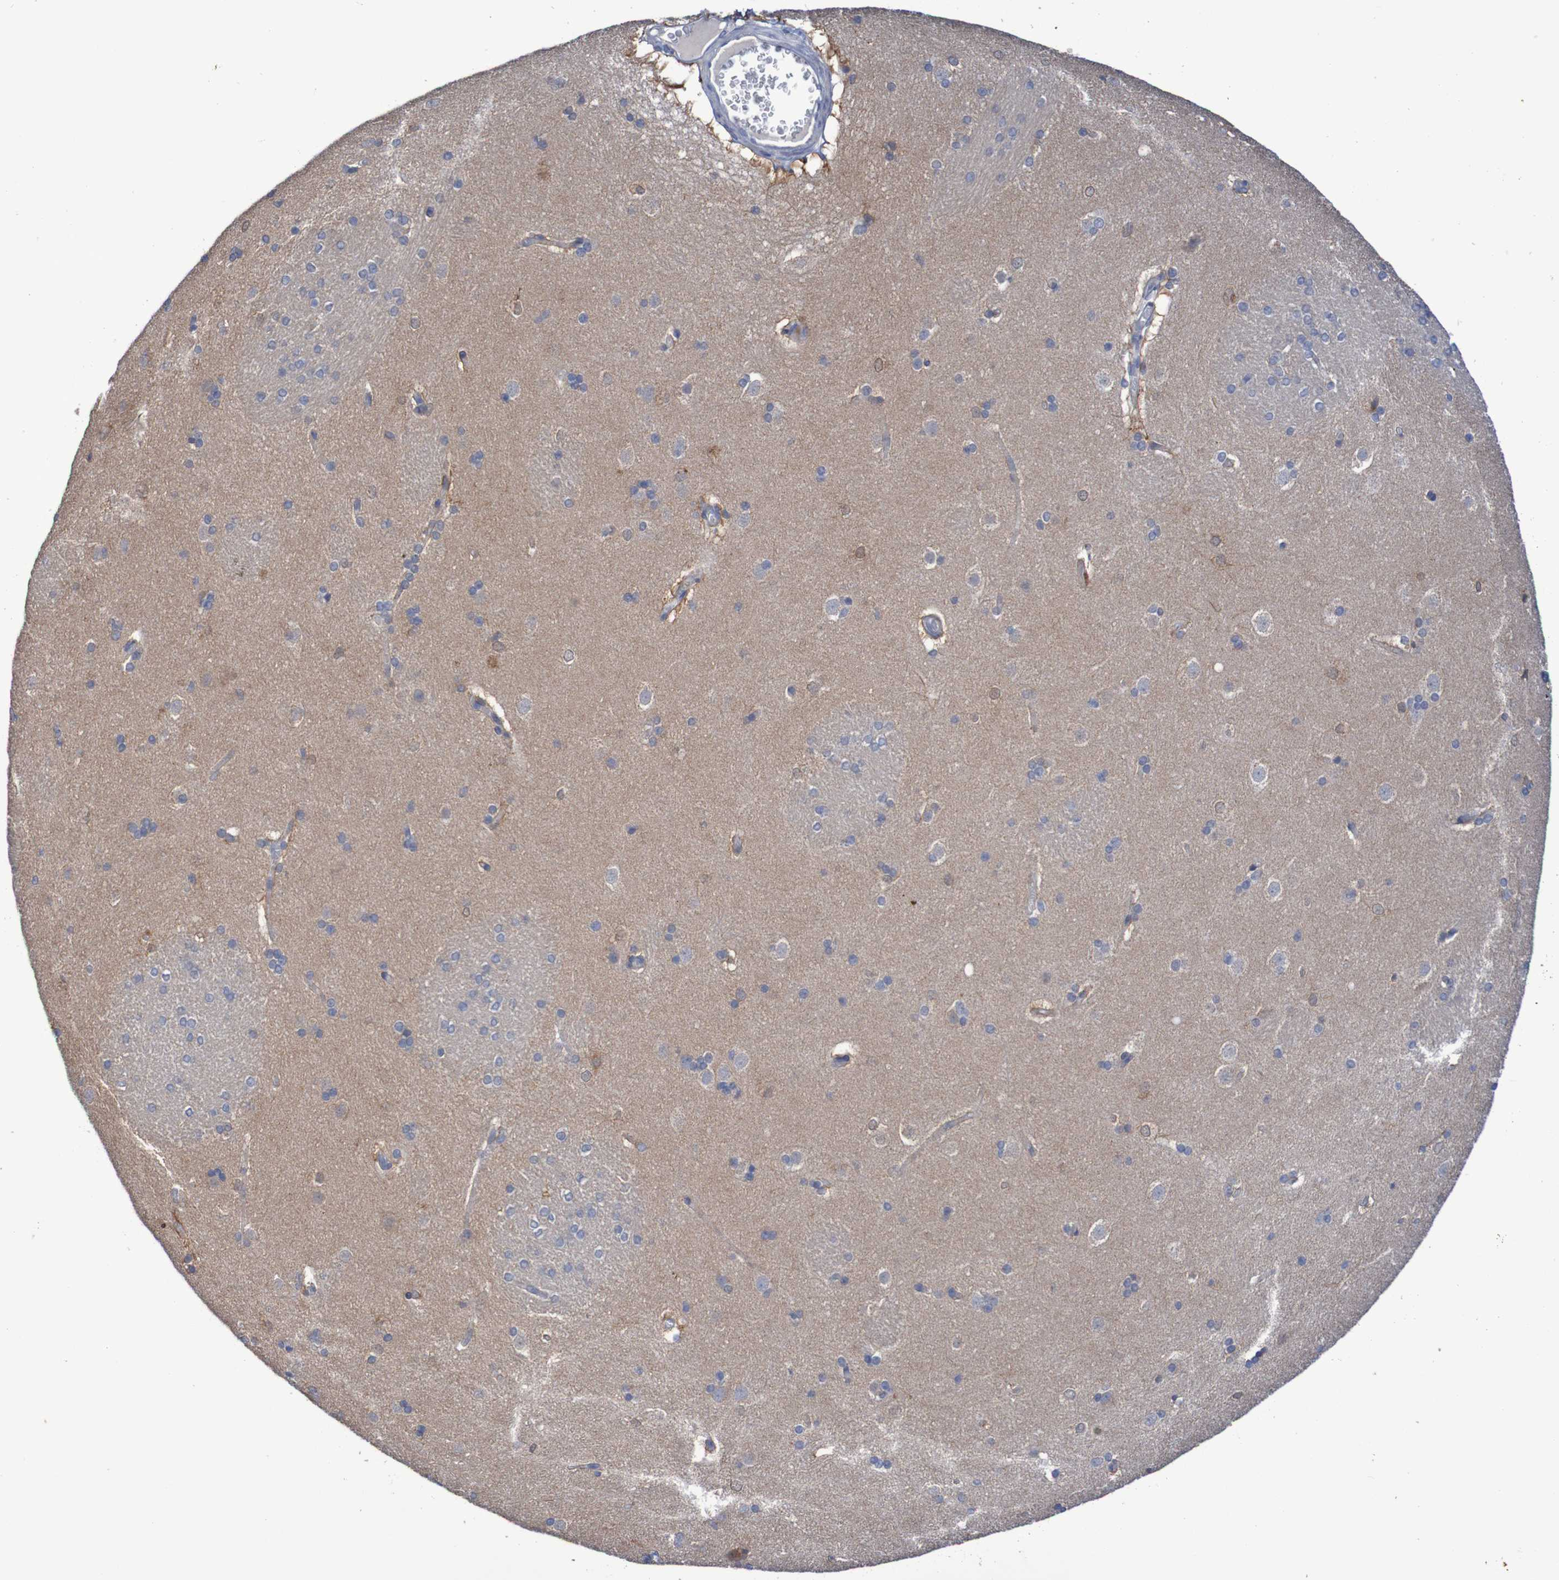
{"staining": {"intensity": "moderate", "quantity": "25%-75%", "location": "cytoplasmic/membranous"}, "tissue": "caudate", "cell_type": "Glial cells", "image_type": "normal", "snomed": [{"axis": "morphology", "description": "Normal tissue, NOS"}, {"axis": "topography", "description": "Lateral ventricle wall"}], "caption": "The histopathology image reveals immunohistochemical staining of unremarkable caudate. There is moderate cytoplasmic/membranous positivity is seen in about 25%-75% of glial cells.", "gene": "C3orf18", "patient": {"sex": "female", "age": 19}}